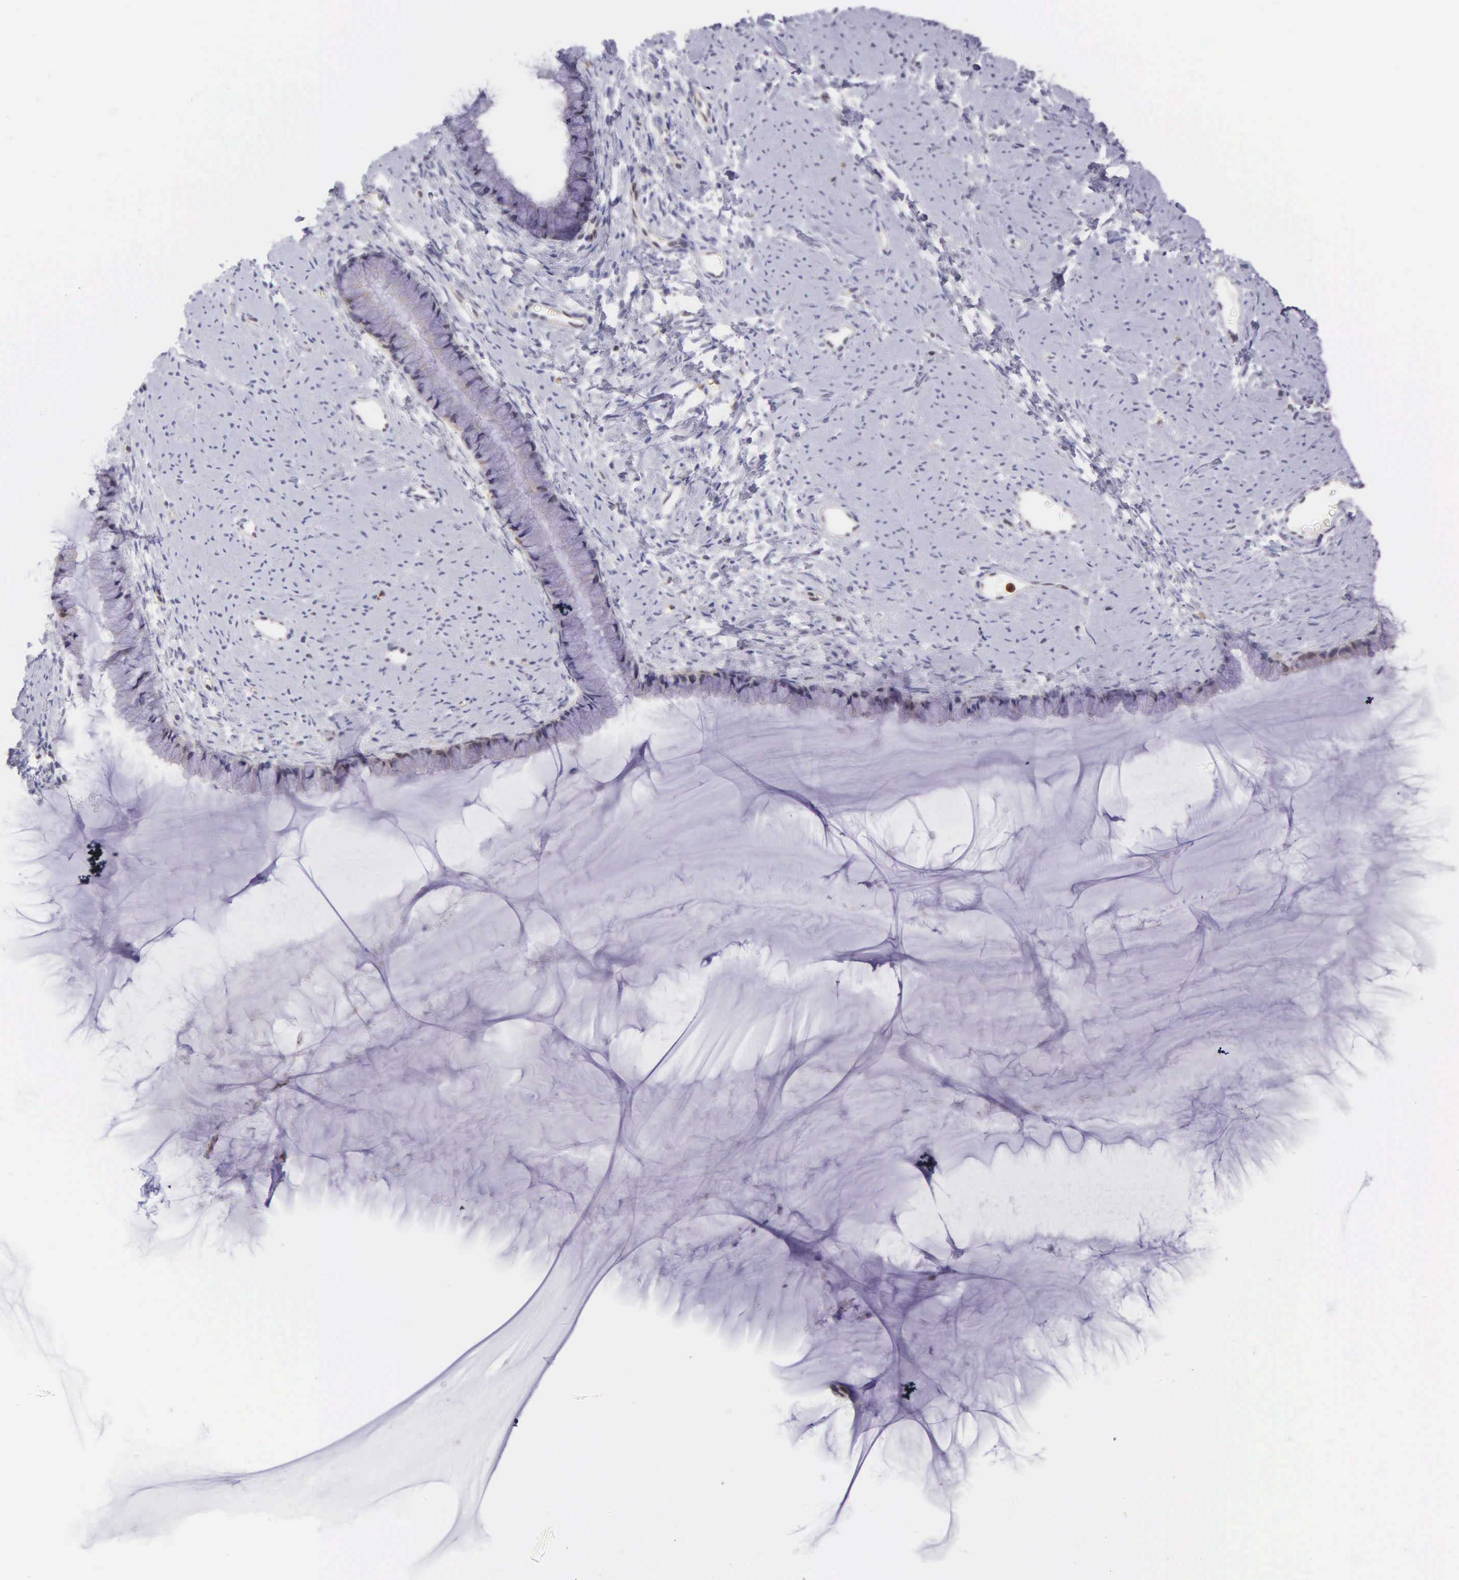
{"staining": {"intensity": "negative", "quantity": "none", "location": "none"}, "tissue": "cervix", "cell_type": "Glandular cells", "image_type": "normal", "snomed": [{"axis": "morphology", "description": "Normal tissue, NOS"}, {"axis": "topography", "description": "Cervix"}], "caption": "Protein analysis of benign cervix shows no significant expression in glandular cells. (DAB (3,3'-diaminobenzidine) immunohistochemistry (IHC) visualized using brightfield microscopy, high magnification).", "gene": "BID", "patient": {"sex": "female", "age": 82}}